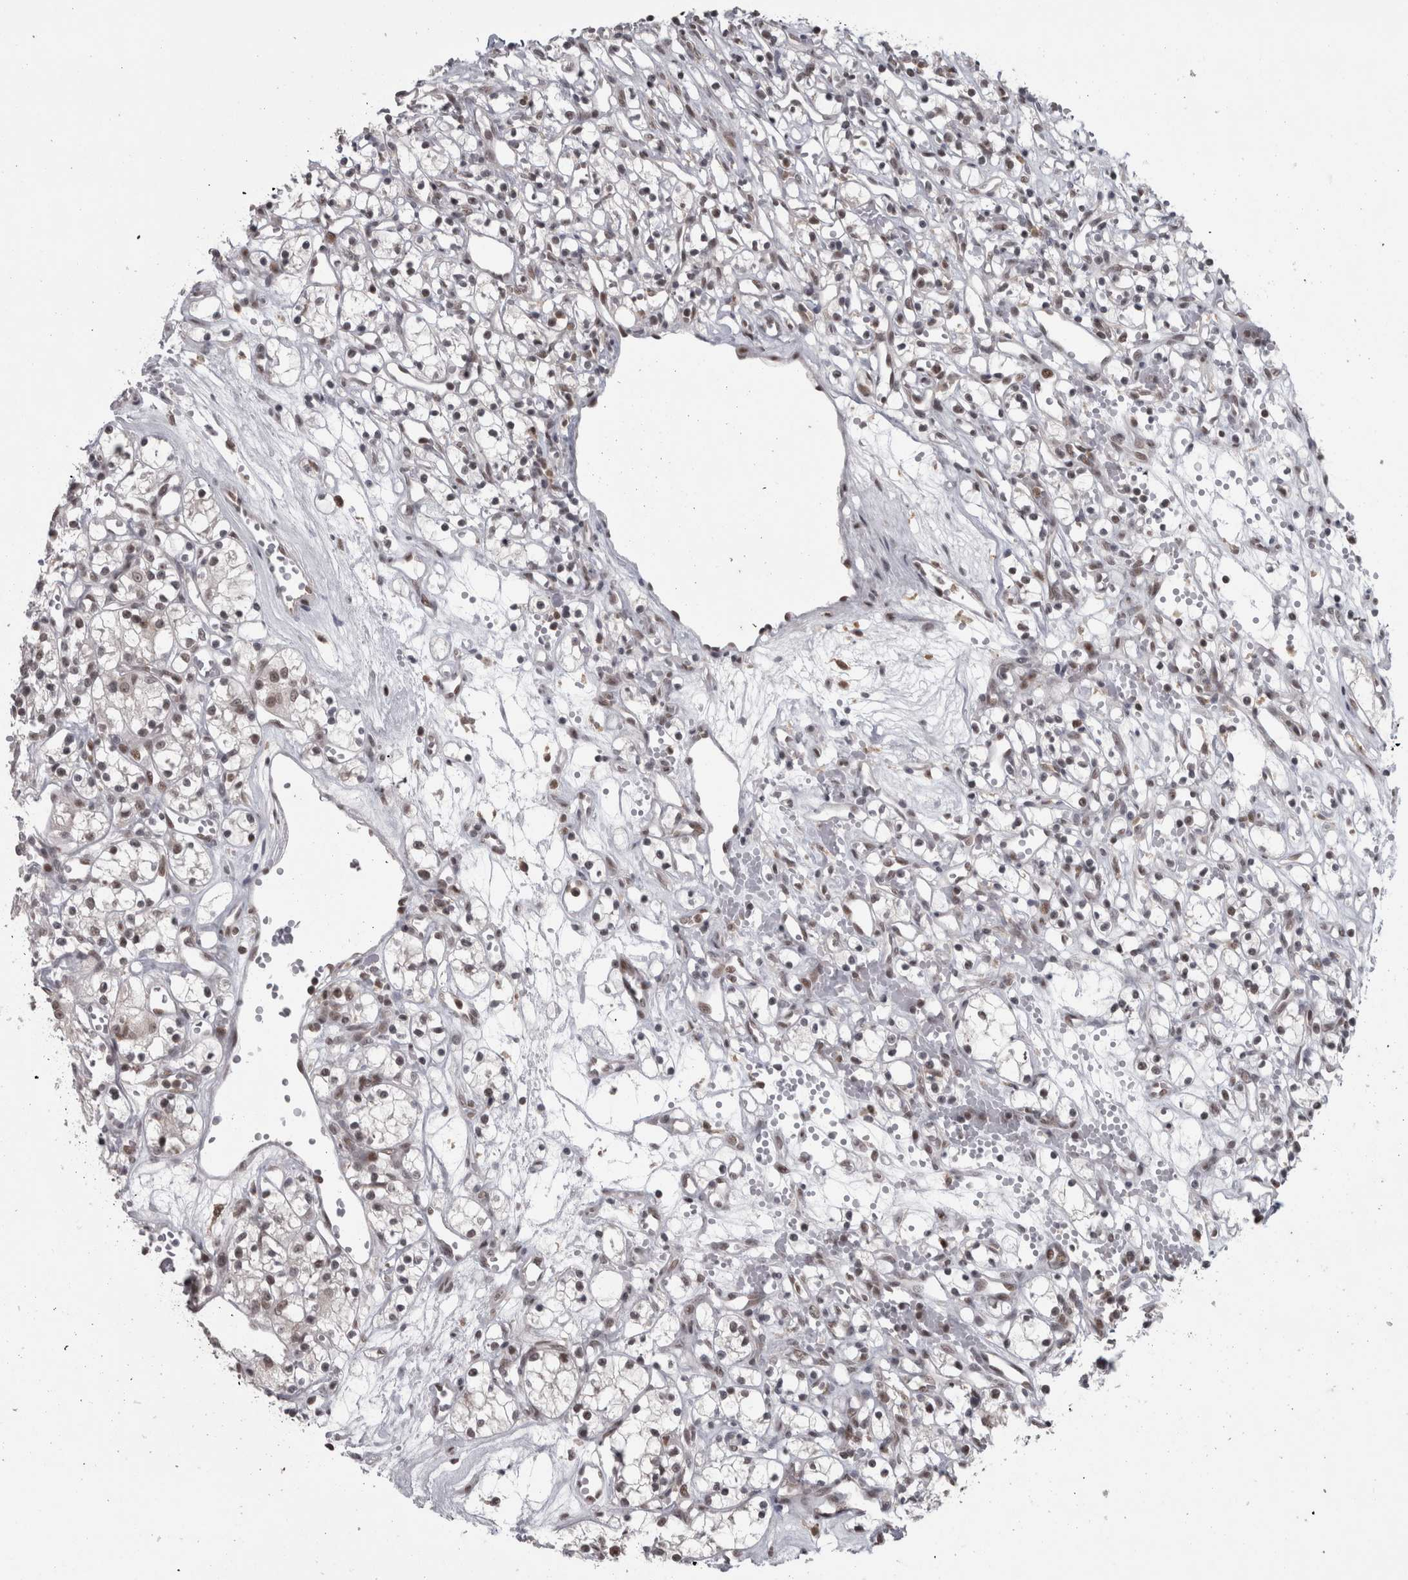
{"staining": {"intensity": "weak", "quantity": "<25%", "location": "nuclear"}, "tissue": "renal cancer", "cell_type": "Tumor cells", "image_type": "cancer", "snomed": [{"axis": "morphology", "description": "Adenocarcinoma, NOS"}, {"axis": "topography", "description": "Kidney"}], "caption": "Immunohistochemistry (IHC) histopathology image of renal adenocarcinoma stained for a protein (brown), which exhibits no expression in tumor cells. (DAB (3,3'-diaminobenzidine) immunohistochemistry (IHC), high magnification).", "gene": "MICU3", "patient": {"sex": "female", "age": 59}}